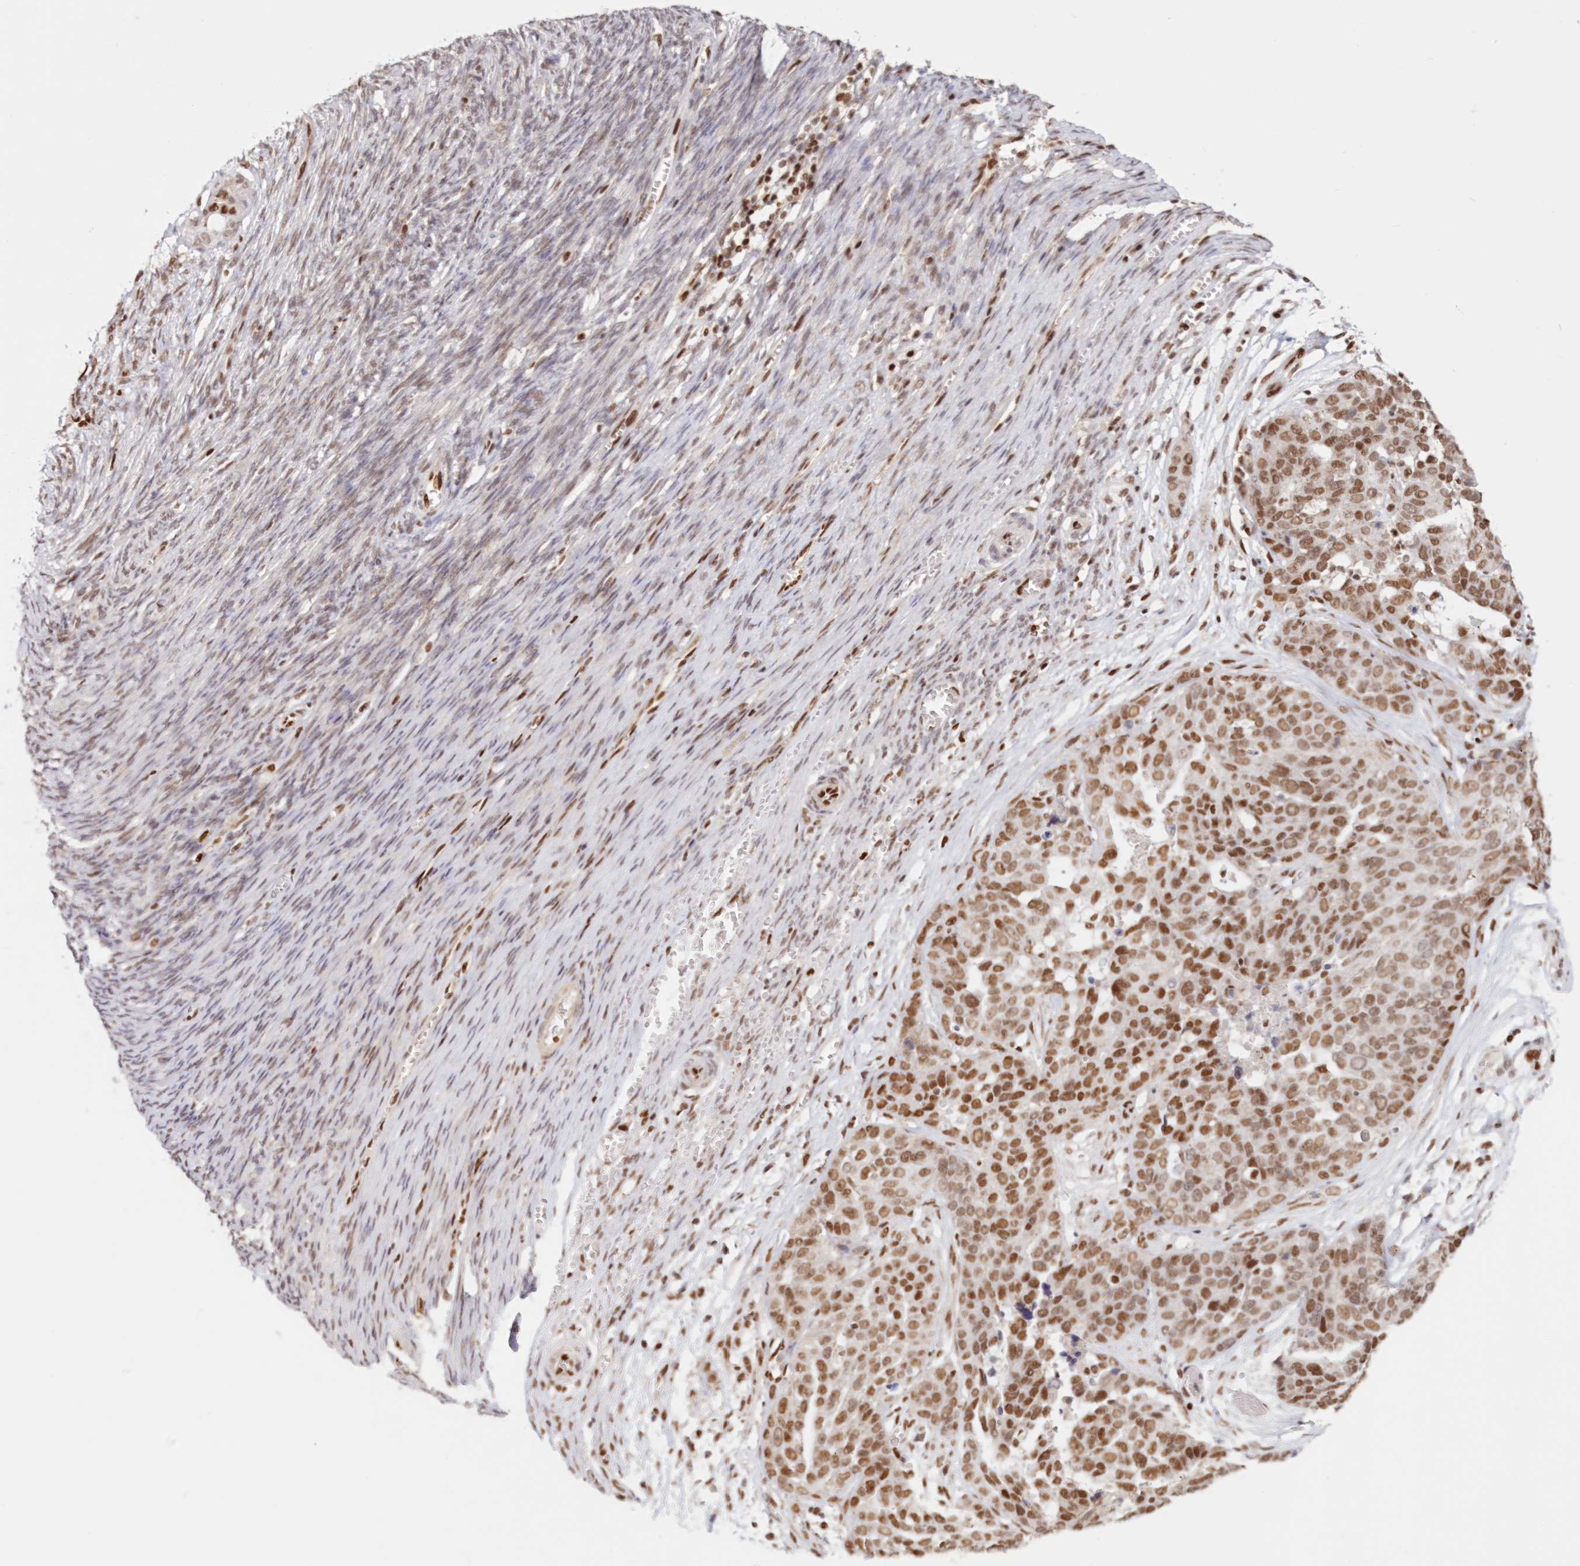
{"staining": {"intensity": "moderate", "quantity": ">75%", "location": "nuclear"}, "tissue": "ovarian cancer", "cell_type": "Tumor cells", "image_type": "cancer", "snomed": [{"axis": "morphology", "description": "Cystadenocarcinoma, serous, NOS"}, {"axis": "topography", "description": "Ovary"}], "caption": "Approximately >75% of tumor cells in ovarian cancer (serous cystadenocarcinoma) reveal moderate nuclear protein staining as visualized by brown immunohistochemical staining.", "gene": "POLR2B", "patient": {"sex": "female", "age": 44}}